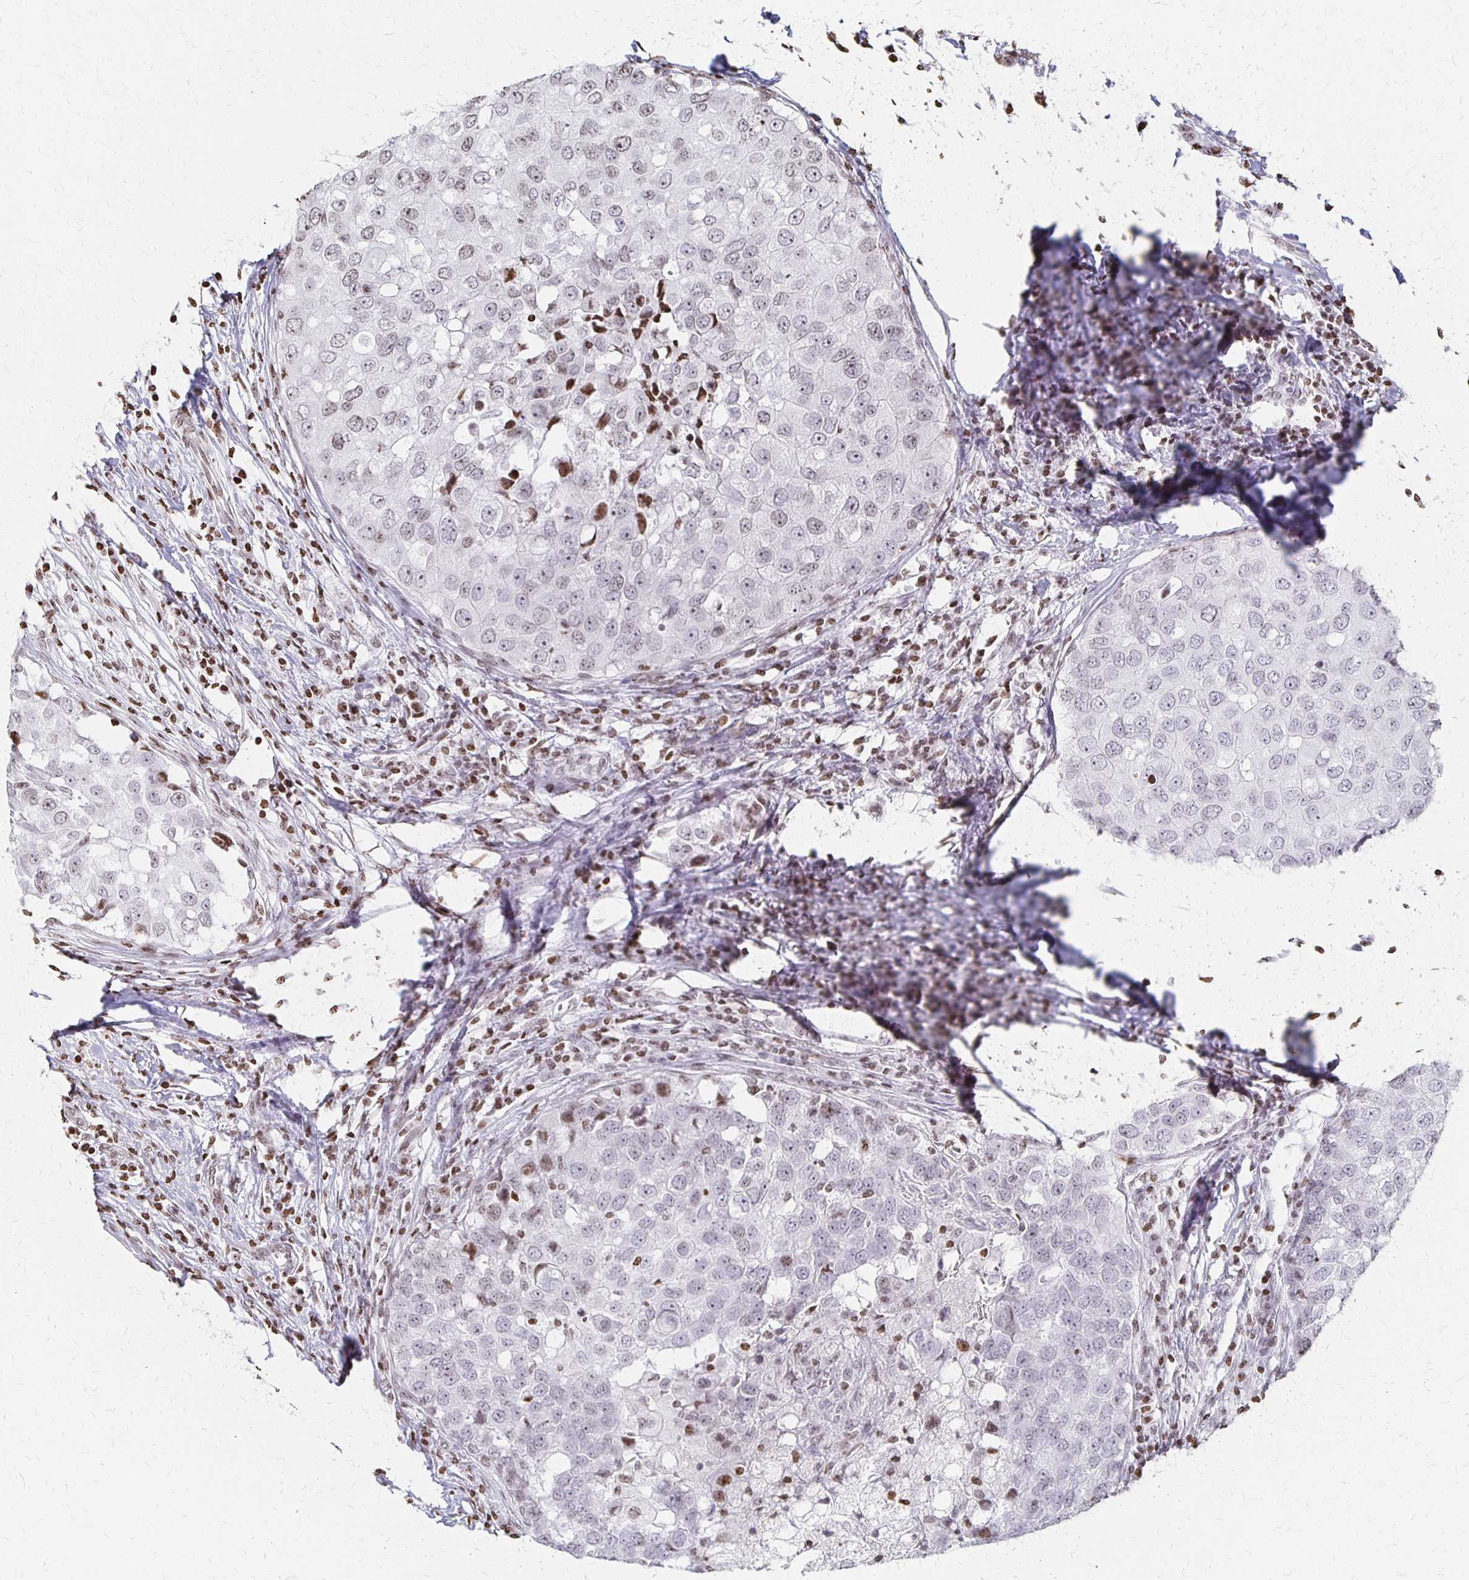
{"staining": {"intensity": "weak", "quantity": "25%-75%", "location": "nuclear"}, "tissue": "breast cancer", "cell_type": "Tumor cells", "image_type": "cancer", "snomed": [{"axis": "morphology", "description": "Duct carcinoma"}, {"axis": "topography", "description": "Breast"}], "caption": "There is low levels of weak nuclear expression in tumor cells of breast cancer (intraductal carcinoma), as demonstrated by immunohistochemical staining (brown color).", "gene": "ZNF280C", "patient": {"sex": "female", "age": 27}}